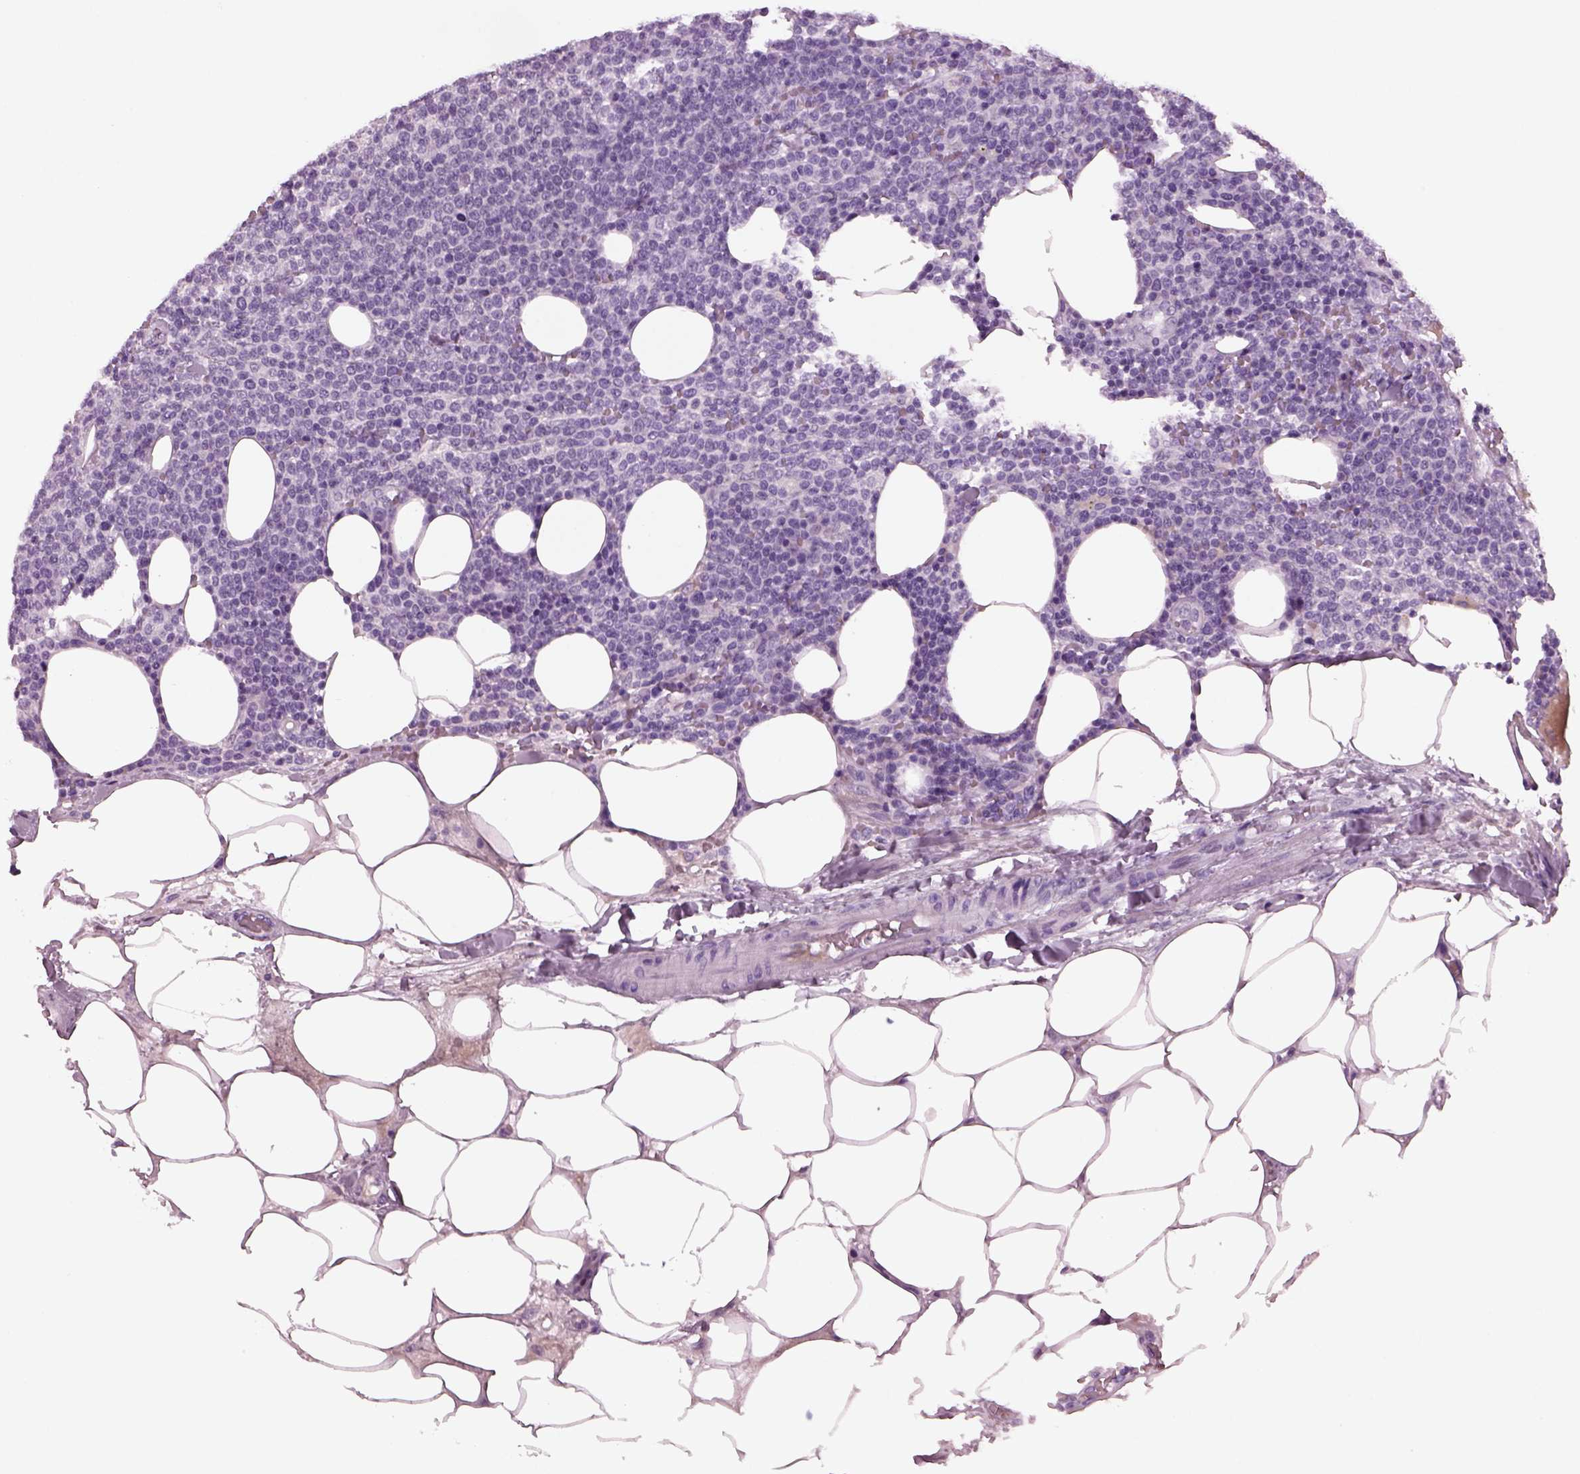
{"staining": {"intensity": "negative", "quantity": "none", "location": "none"}, "tissue": "lymphoma", "cell_type": "Tumor cells", "image_type": "cancer", "snomed": [{"axis": "morphology", "description": "Malignant lymphoma, non-Hodgkin's type, High grade"}, {"axis": "topography", "description": "Lymph node"}], "caption": "This micrograph is of malignant lymphoma, non-Hodgkin's type (high-grade) stained with IHC to label a protein in brown with the nuclei are counter-stained blue. There is no positivity in tumor cells.", "gene": "KRTAP3-2", "patient": {"sex": "male", "age": 61}}